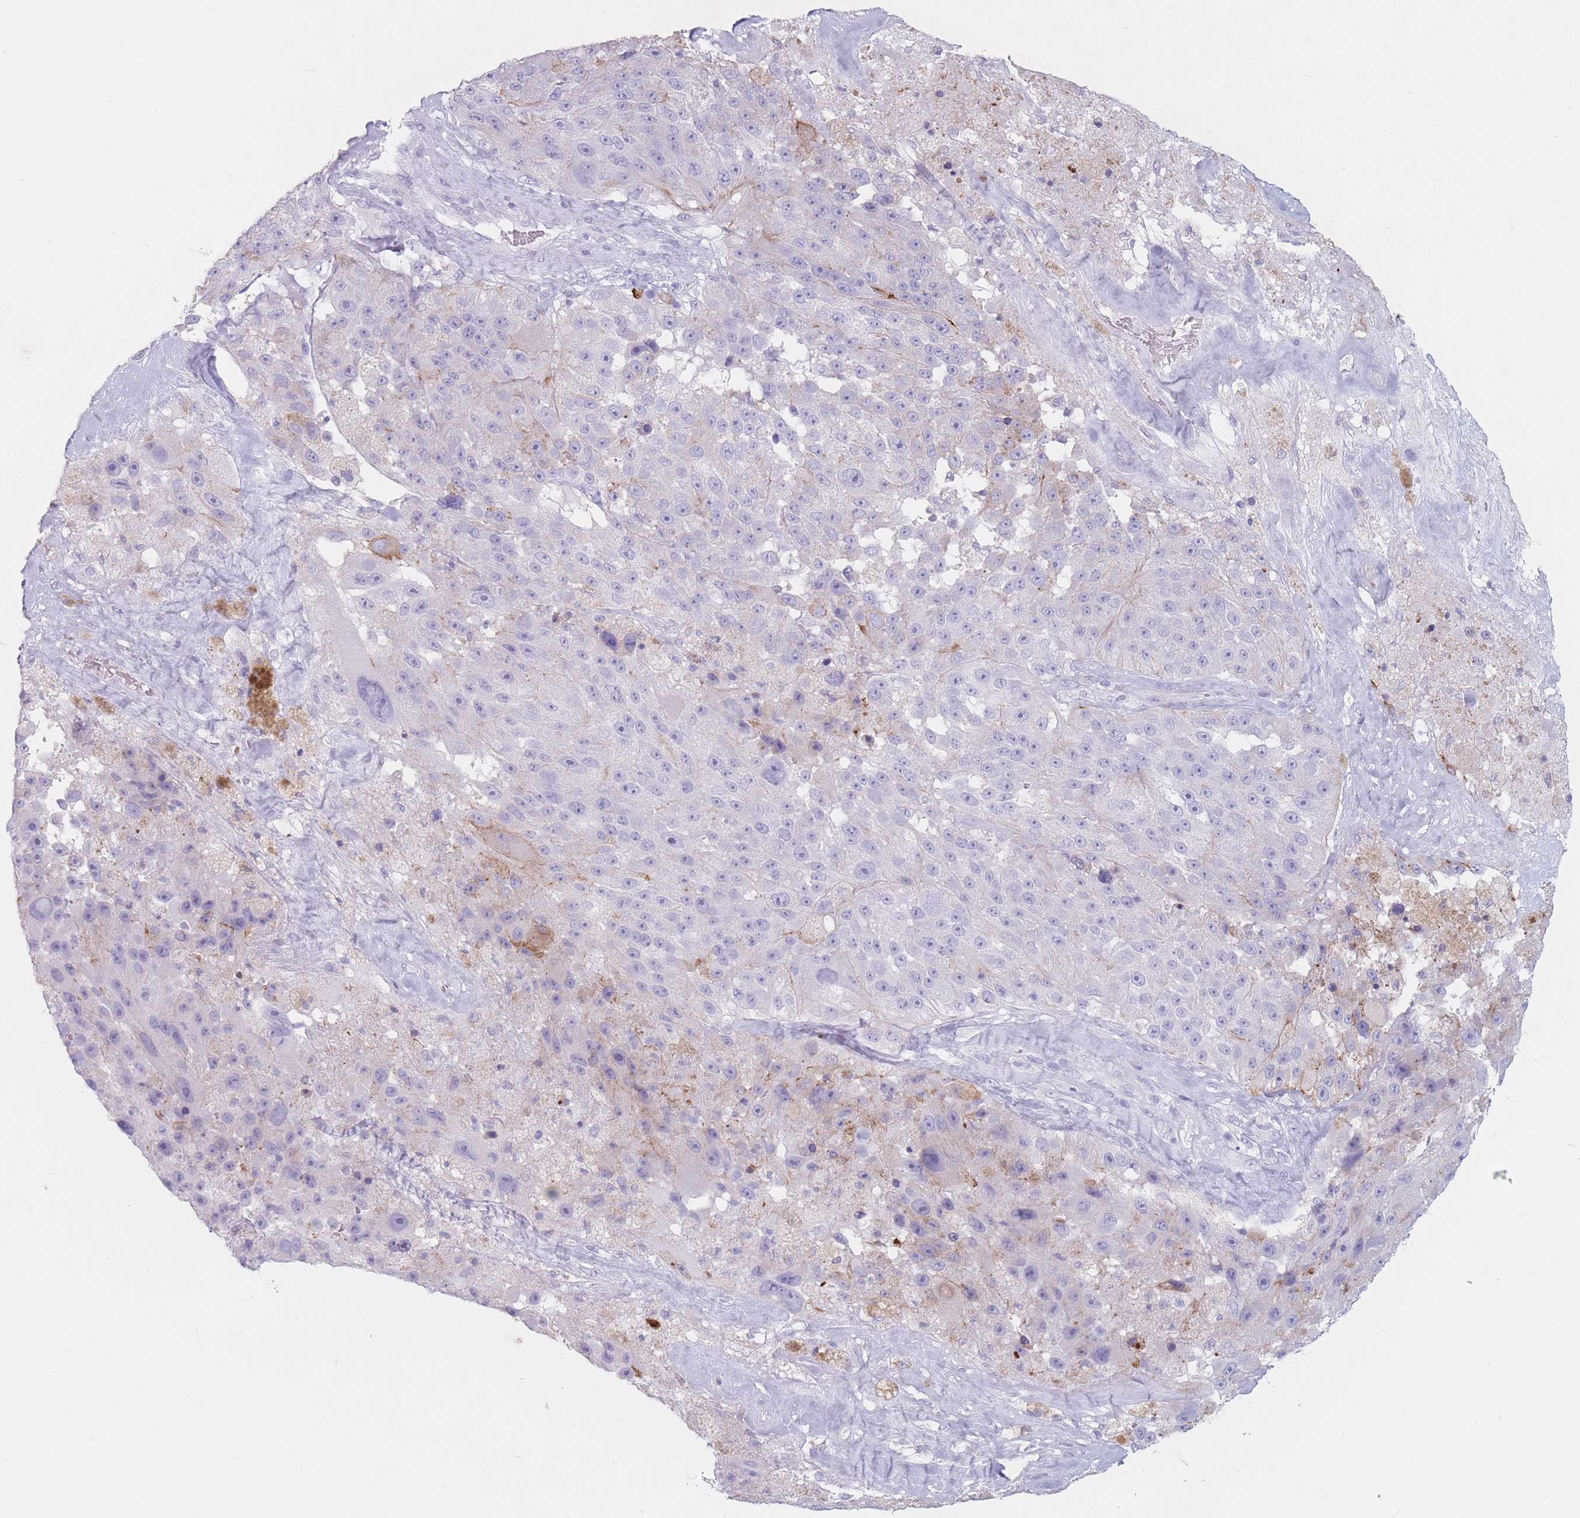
{"staining": {"intensity": "negative", "quantity": "none", "location": "none"}, "tissue": "melanoma", "cell_type": "Tumor cells", "image_type": "cancer", "snomed": [{"axis": "morphology", "description": "Malignant melanoma, Metastatic site"}, {"axis": "topography", "description": "Lymph node"}], "caption": "Immunohistochemistry (IHC) micrograph of human melanoma stained for a protein (brown), which displays no staining in tumor cells. The staining was performed using DAB to visualize the protein expression in brown, while the nuclei were stained in blue with hematoxylin (Magnification: 20x).", "gene": "ST3GAL5", "patient": {"sex": "male", "age": 62}}